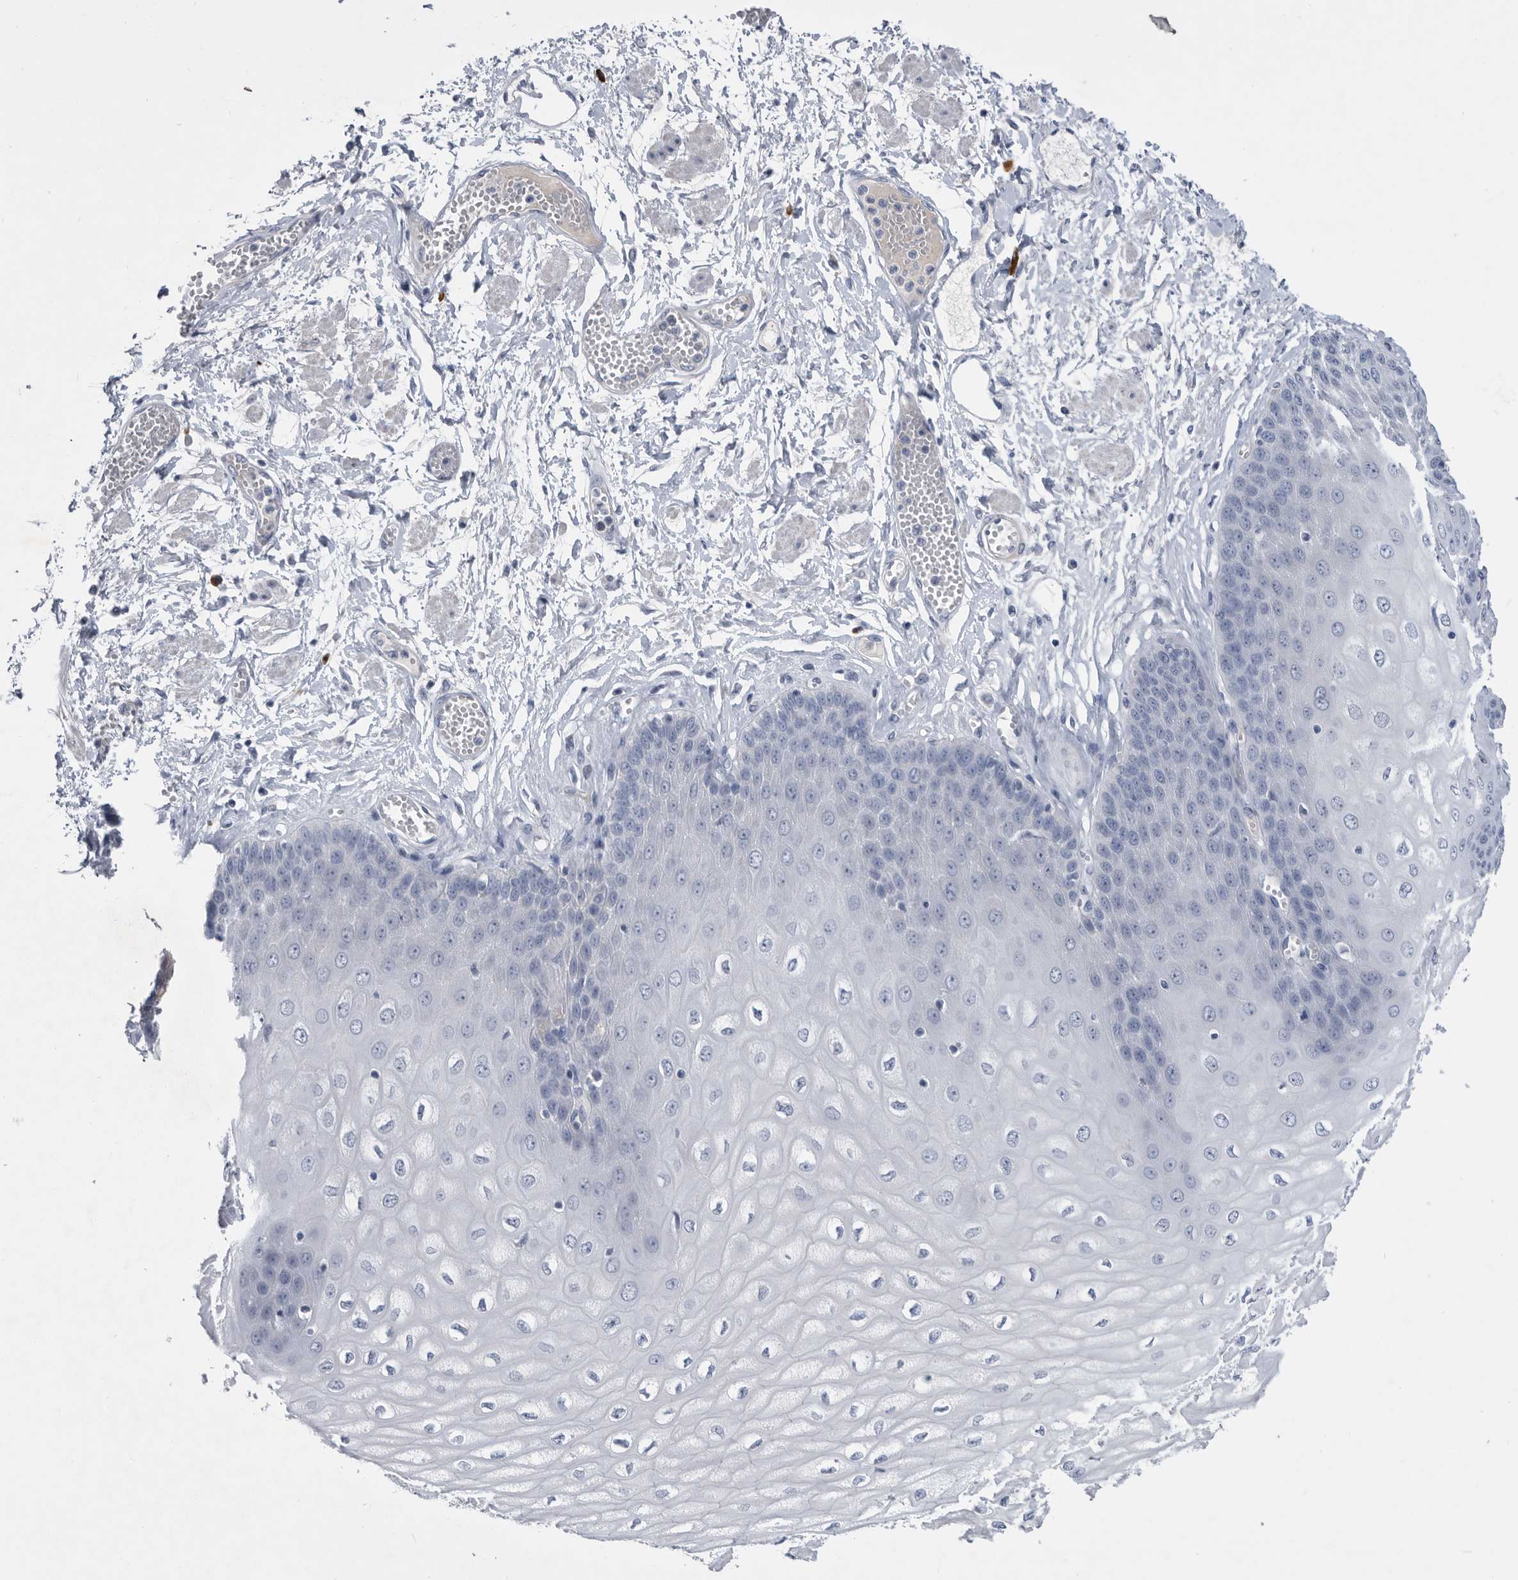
{"staining": {"intensity": "negative", "quantity": "none", "location": "none"}, "tissue": "esophagus", "cell_type": "Squamous epithelial cells", "image_type": "normal", "snomed": [{"axis": "morphology", "description": "Normal tissue, NOS"}, {"axis": "topography", "description": "Esophagus"}], "caption": "The photomicrograph shows no staining of squamous epithelial cells in benign esophagus.", "gene": "BTBD6", "patient": {"sex": "male", "age": 60}}